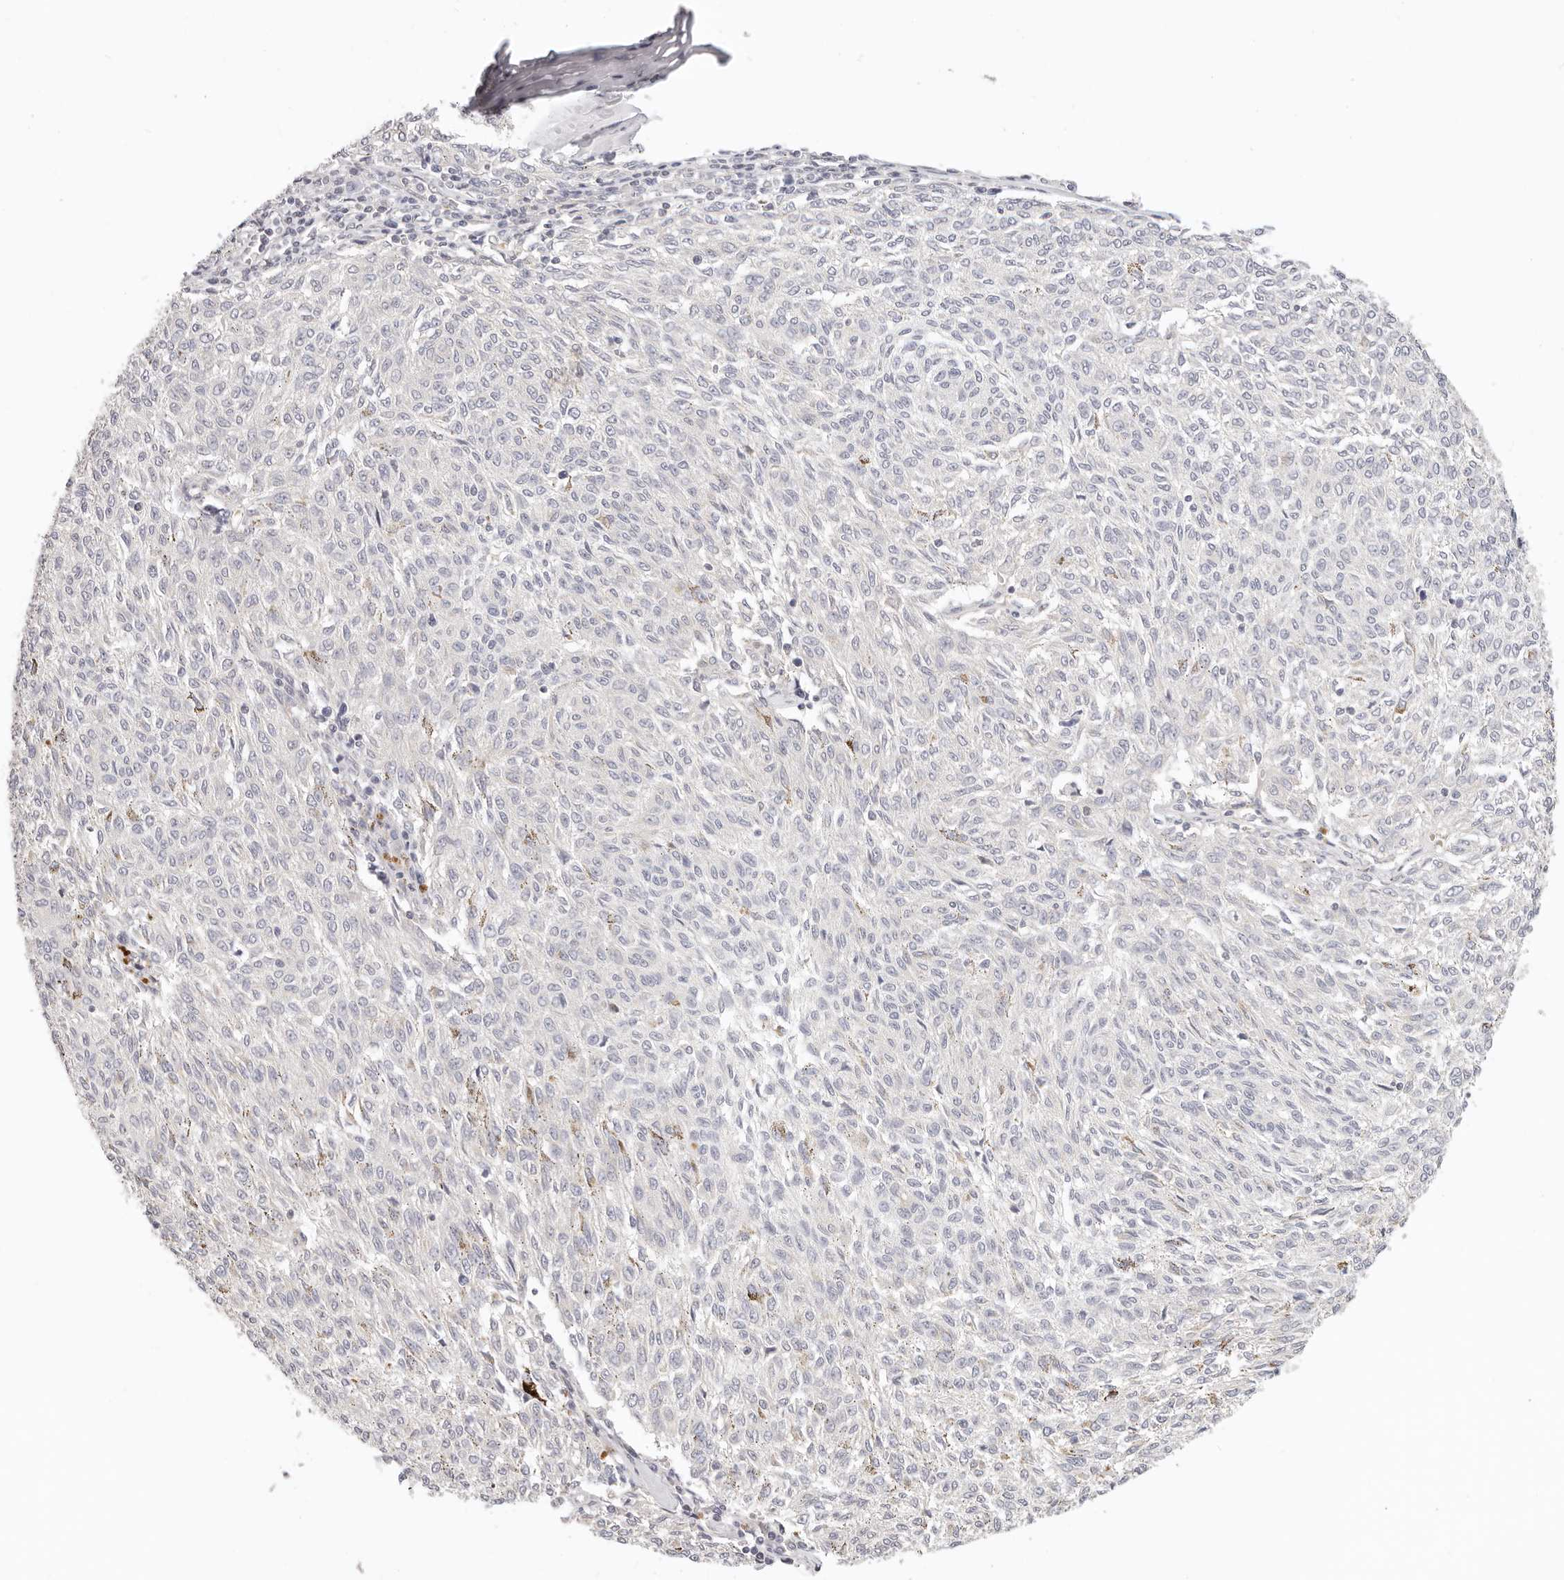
{"staining": {"intensity": "negative", "quantity": "none", "location": "none"}, "tissue": "melanoma", "cell_type": "Tumor cells", "image_type": "cancer", "snomed": [{"axis": "morphology", "description": "Malignant melanoma, NOS"}, {"axis": "topography", "description": "Skin"}], "caption": "This is a image of IHC staining of melanoma, which shows no staining in tumor cells.", "gene": "GGPS1", "patient": {"sex": "female", "age": 72}}